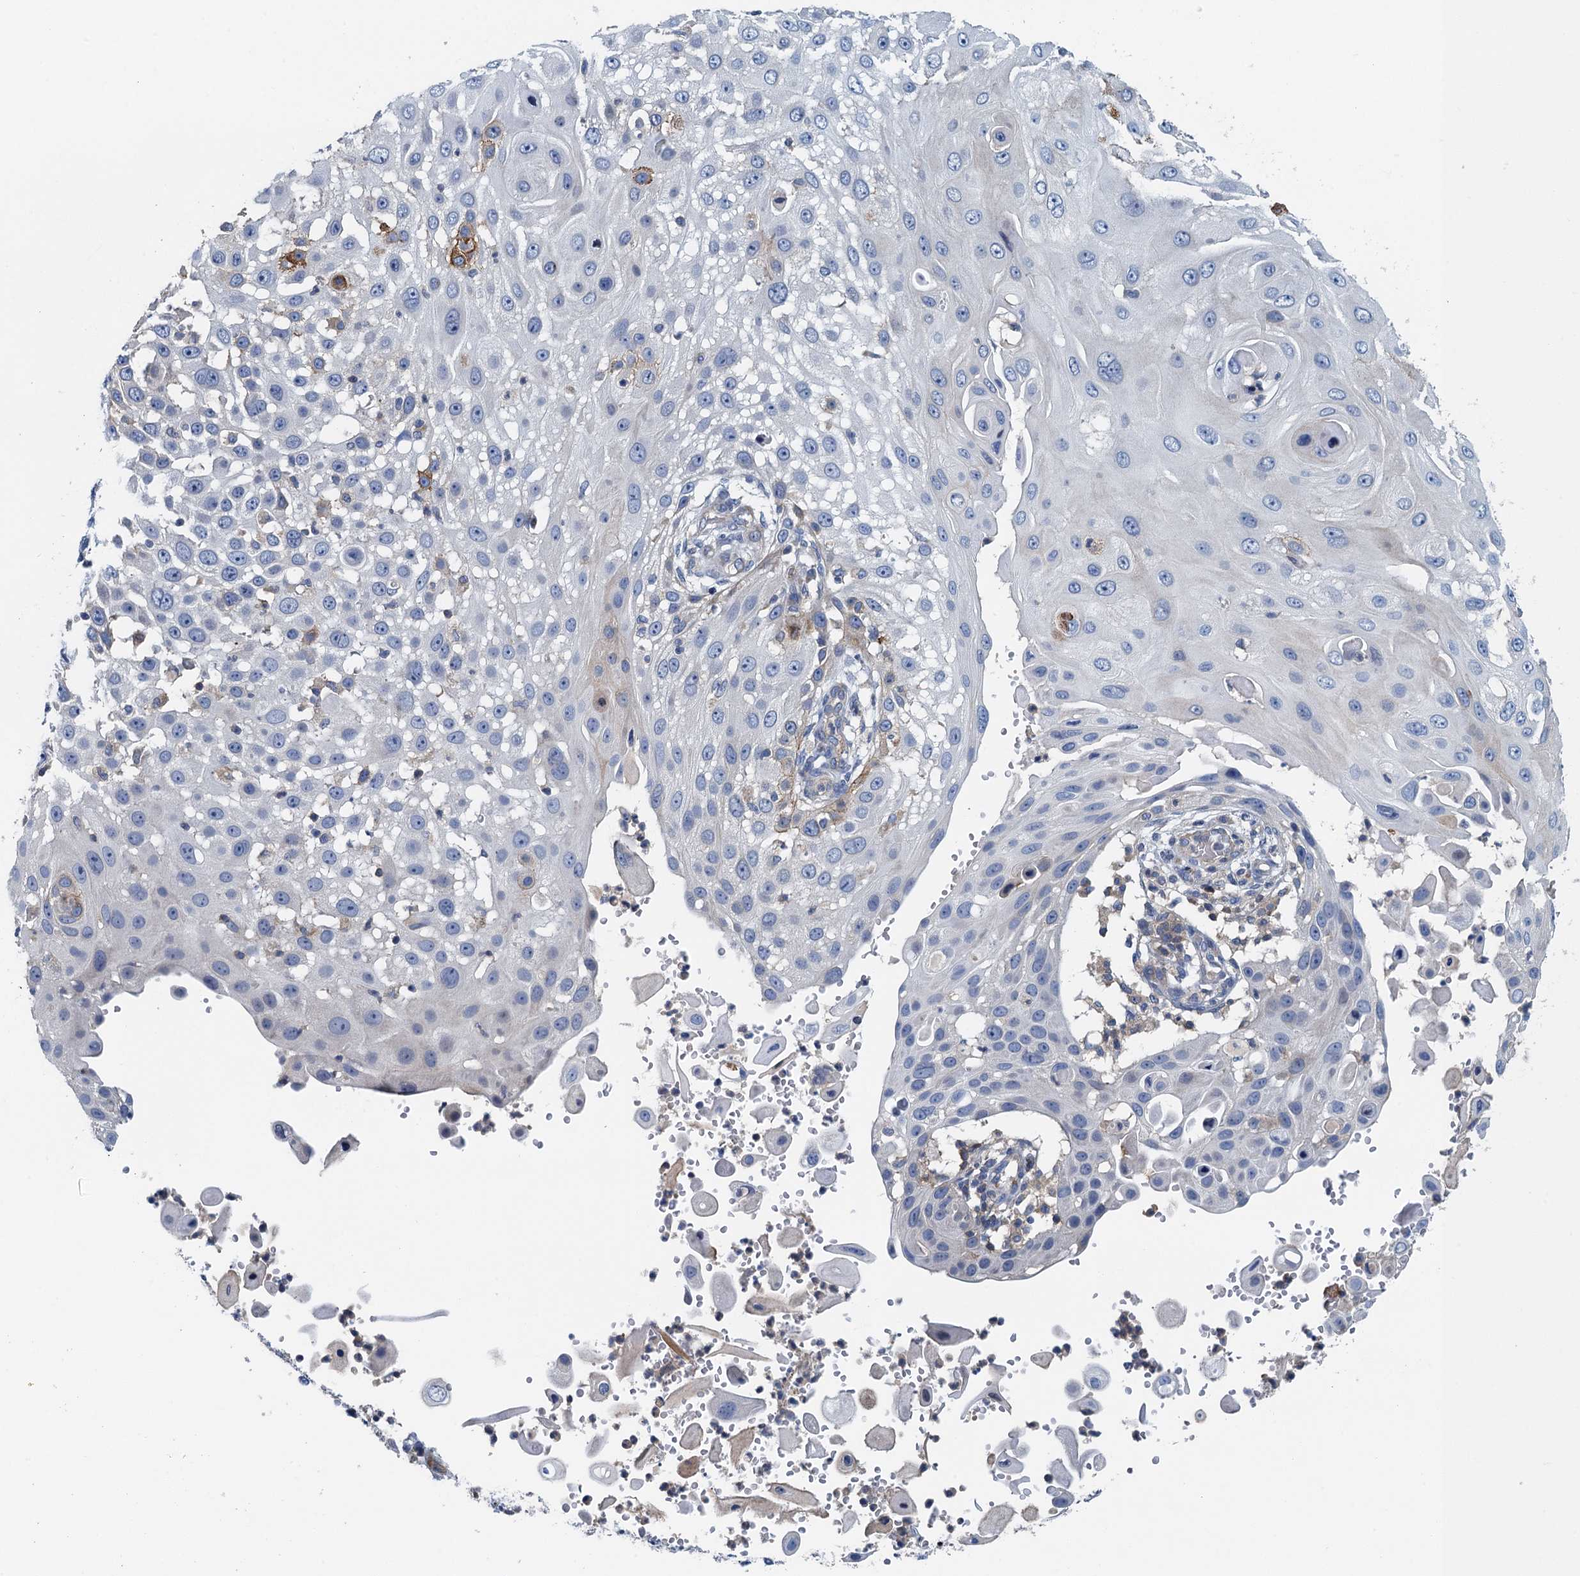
{"staining": {"intensity": "negative", "quantity": "none", "location": "none"}, "tissue": "skin cancer", "cell_type": "Tumor cells", "image_type": "cancer", "snomed": [{"axis": "morphology", "description": "Squamous cell carcinoma, NOS"}, {"axis": "topography", "description": "Skin"}], "caption": "This is an immunohistochemistry histopathology image of skin squamous cell carcinoma. There is no positivity in tumor cells.", "gene": "PPP1R14D", "patient": {"sex": "female", "age": 44}}